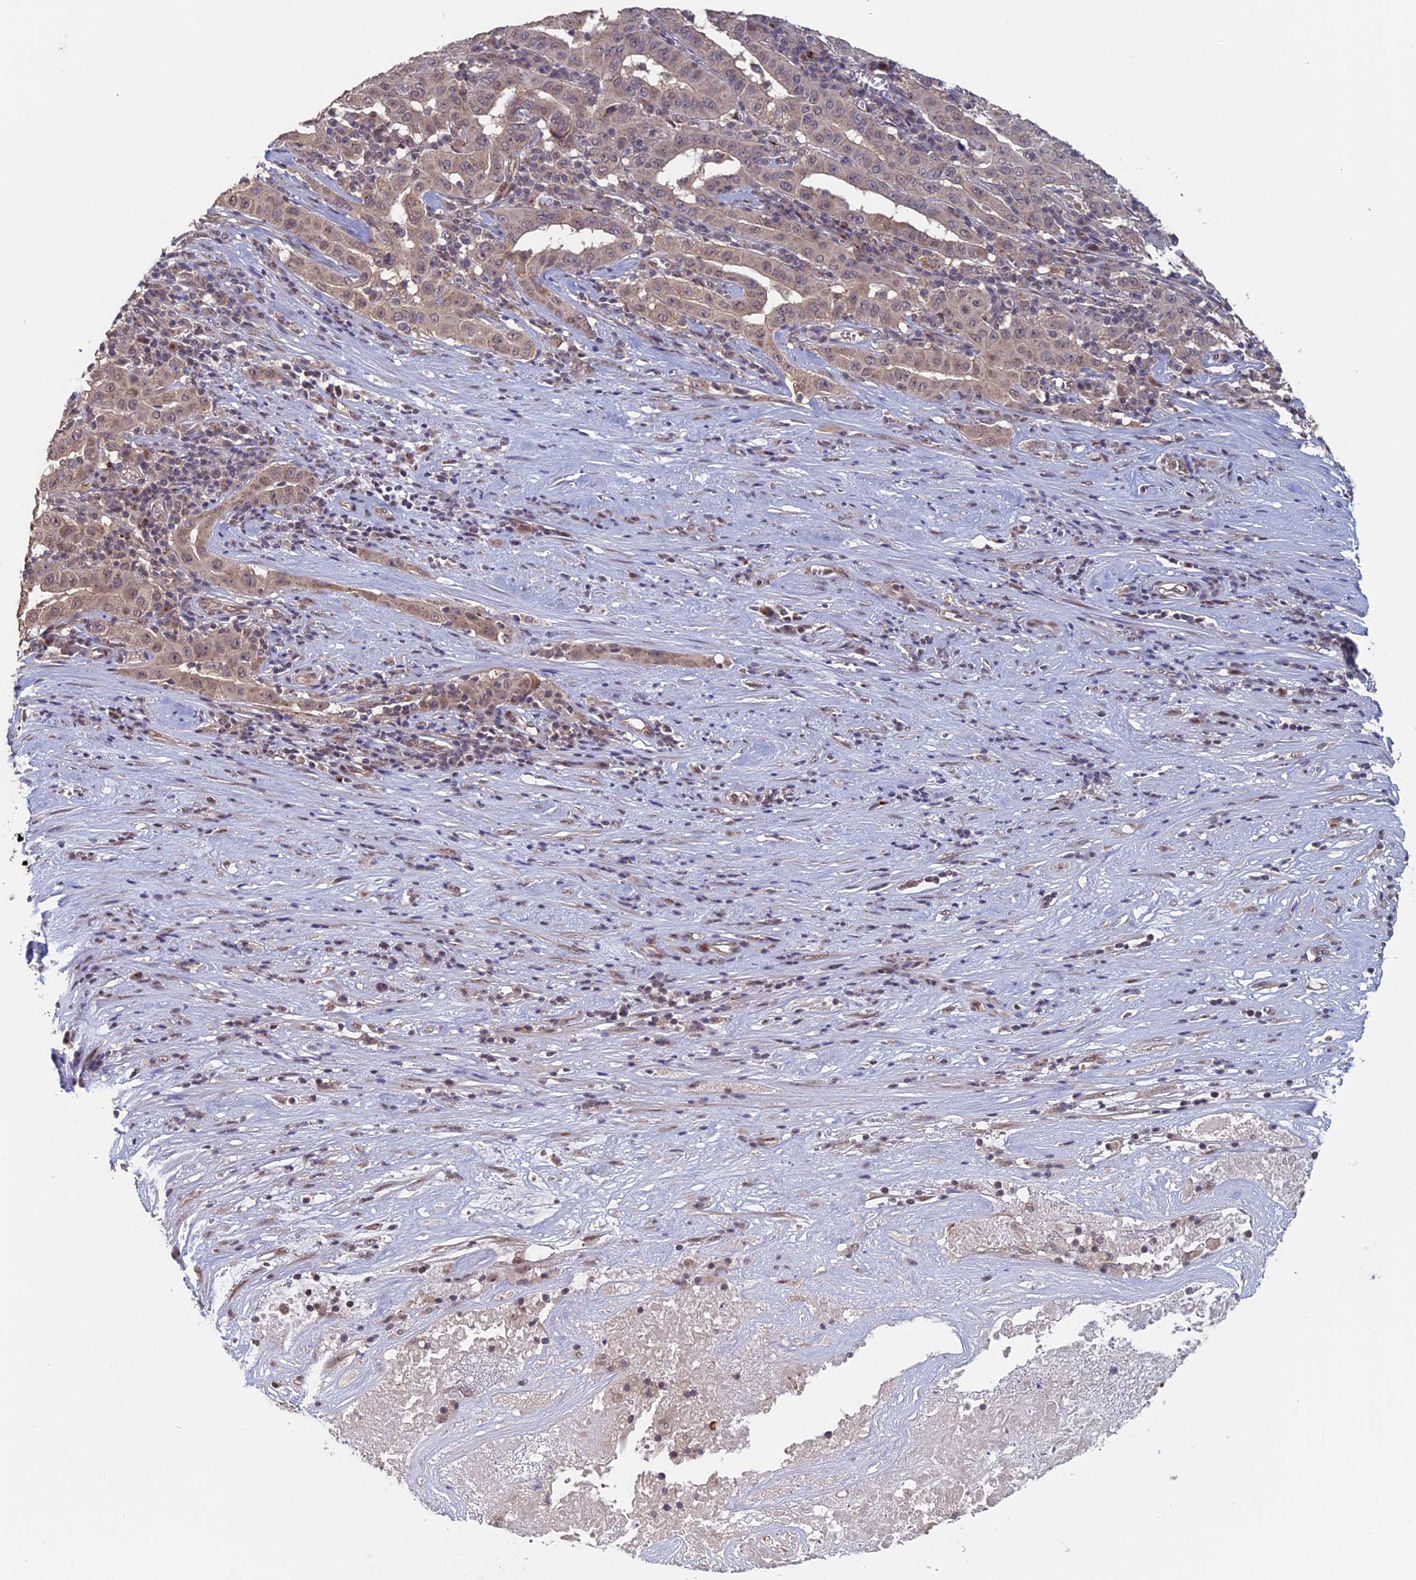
{"staining": {"intensity": "weak", "quantity": ">75%", "location": "cytoplasmic/membranous,nuclear"}, "tissue": "pancreatic cancer", "cell_type": "Tumor cells", "image_type": "cancer", "snomed": [{"axis": "morphology", "description": "Adenocarcinoma, NOS"}, {"axis": "topography", "description": "Pancreas"}], "caption": "Adenocarcinoma (pancreatic) was stained to show a protein in brown. There is low levels of weak cytoplasmic/membranous and nuclear staining in approximately >75% of tumor cells. (brown staining indicates protein expression, while blue staining denotes nuclei).", "gene": "PIGQ", "patient": {"sex": "male", "age": 63}}